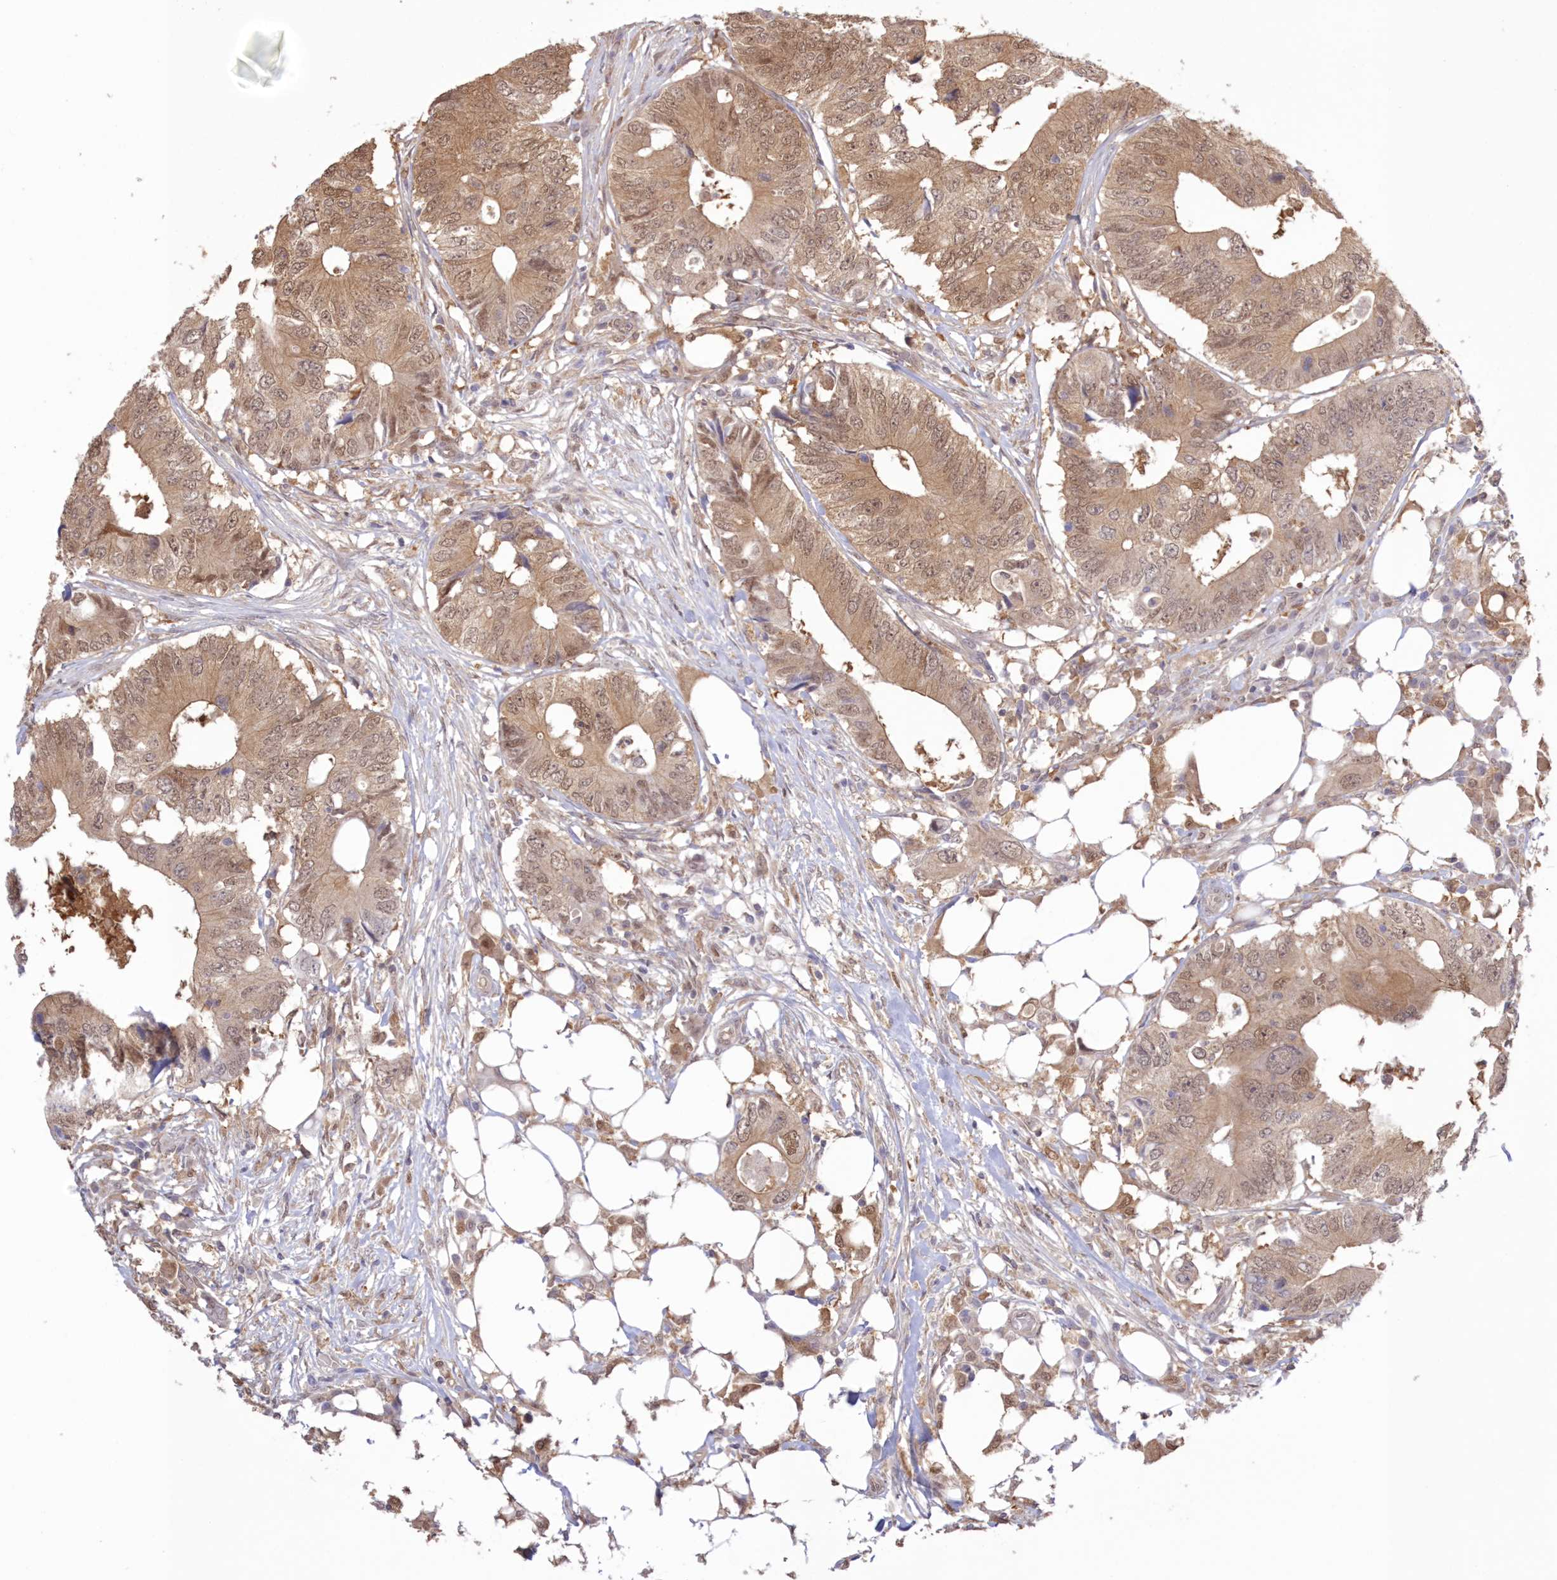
{"staining": {"intensity": "moderate", "quantity": ">75%", "location": "cytoplasmic/membranous,nuclear"}, "tissue": "colorectal cancer", "cell_type": "Tumor cells", "image_type": "cancer", "snomed": [{"axis": "morphology", "description": "Adenocarcinoma, NOS"}, {"axis": "topography", "description": "Colon"}], "caption": "Human colorectal cancer stained with a brown dye demonstrates moderate cytoplasmic/membranous and nuclear positive staining in about >75% of tumor cells.", "gene": "RNPEP", "patient": {"sex": "male", "age": 71}}